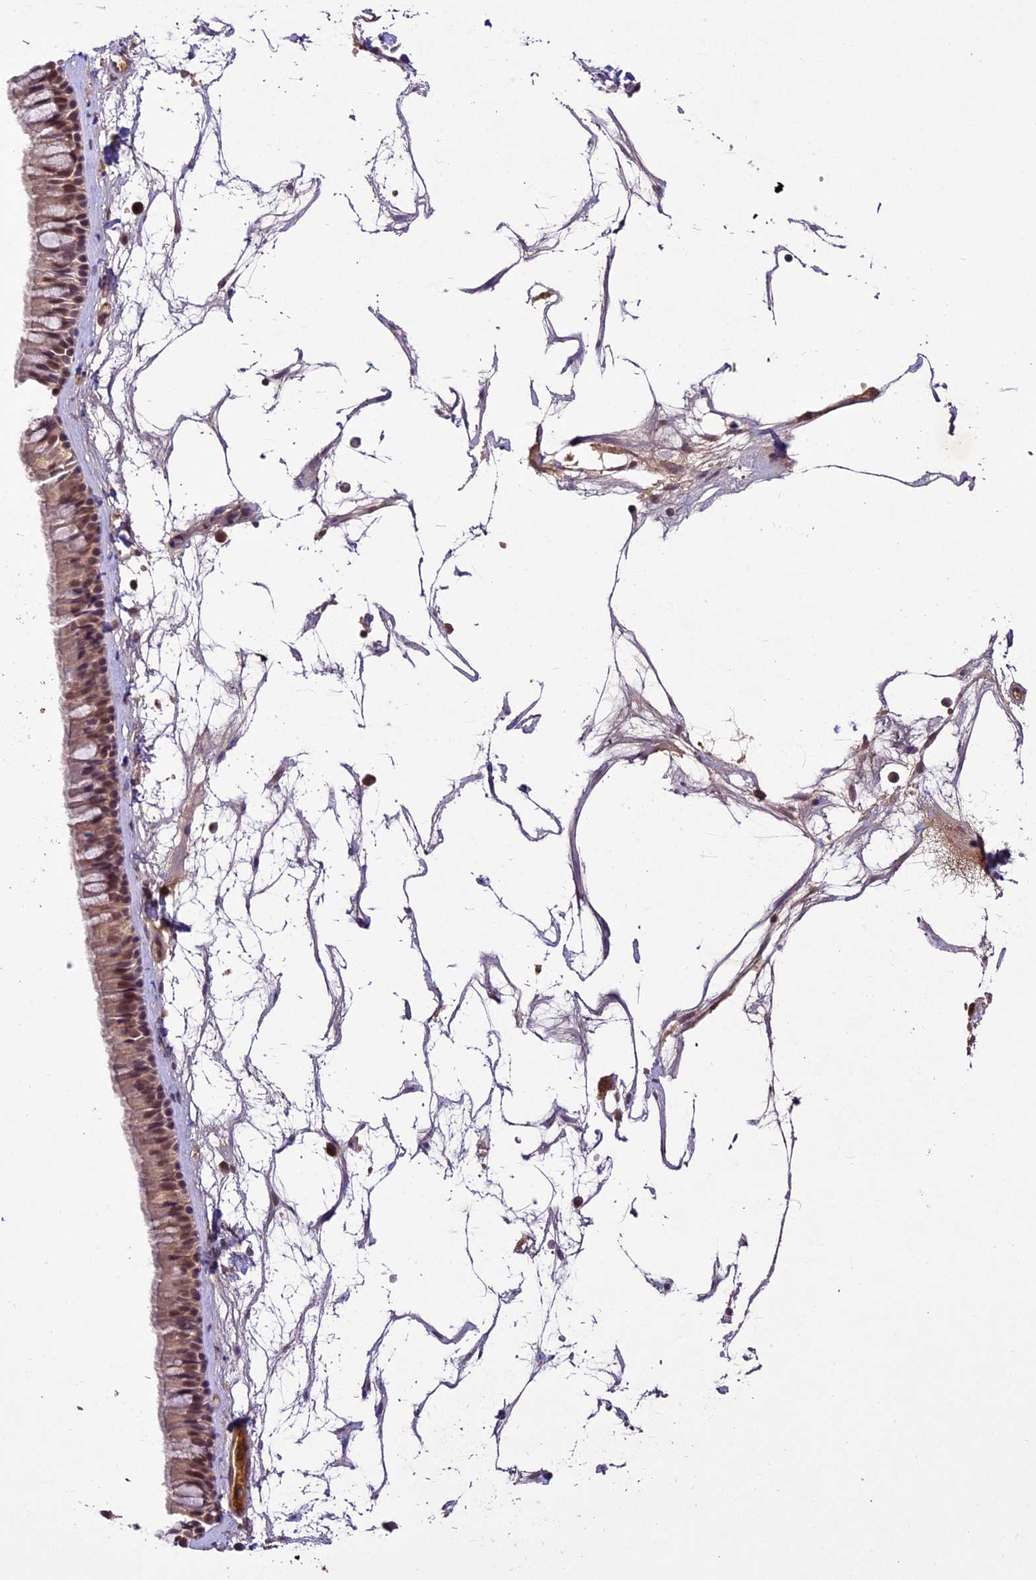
{"staining": {"intensity": "moderate", "quantity": ">75%", "location": "cytoplasmic/membranous,nuclear"}, "tissue": "nasopharynx", "cell_type": "Respiratory epithelial cells", "image_type": "normal", "snomed": [{"axis": "morphology", "description": "Normal tissue, NOS"}, {"axis": "topography", "description": "Nasopharynx"}], "caption": "The immunohistochemical stain labels moderate cytoplasmic/membranous,nuclear expression in respiratory epithelial cells of unremarkable nasopharynx. The staining is performed using DAB brown chromogen to label protein expression. The nuclei are counter-stained blue using hematoxylin.", "gene": "ATP10A", "patient": {"sex": "male", "age": 64}}